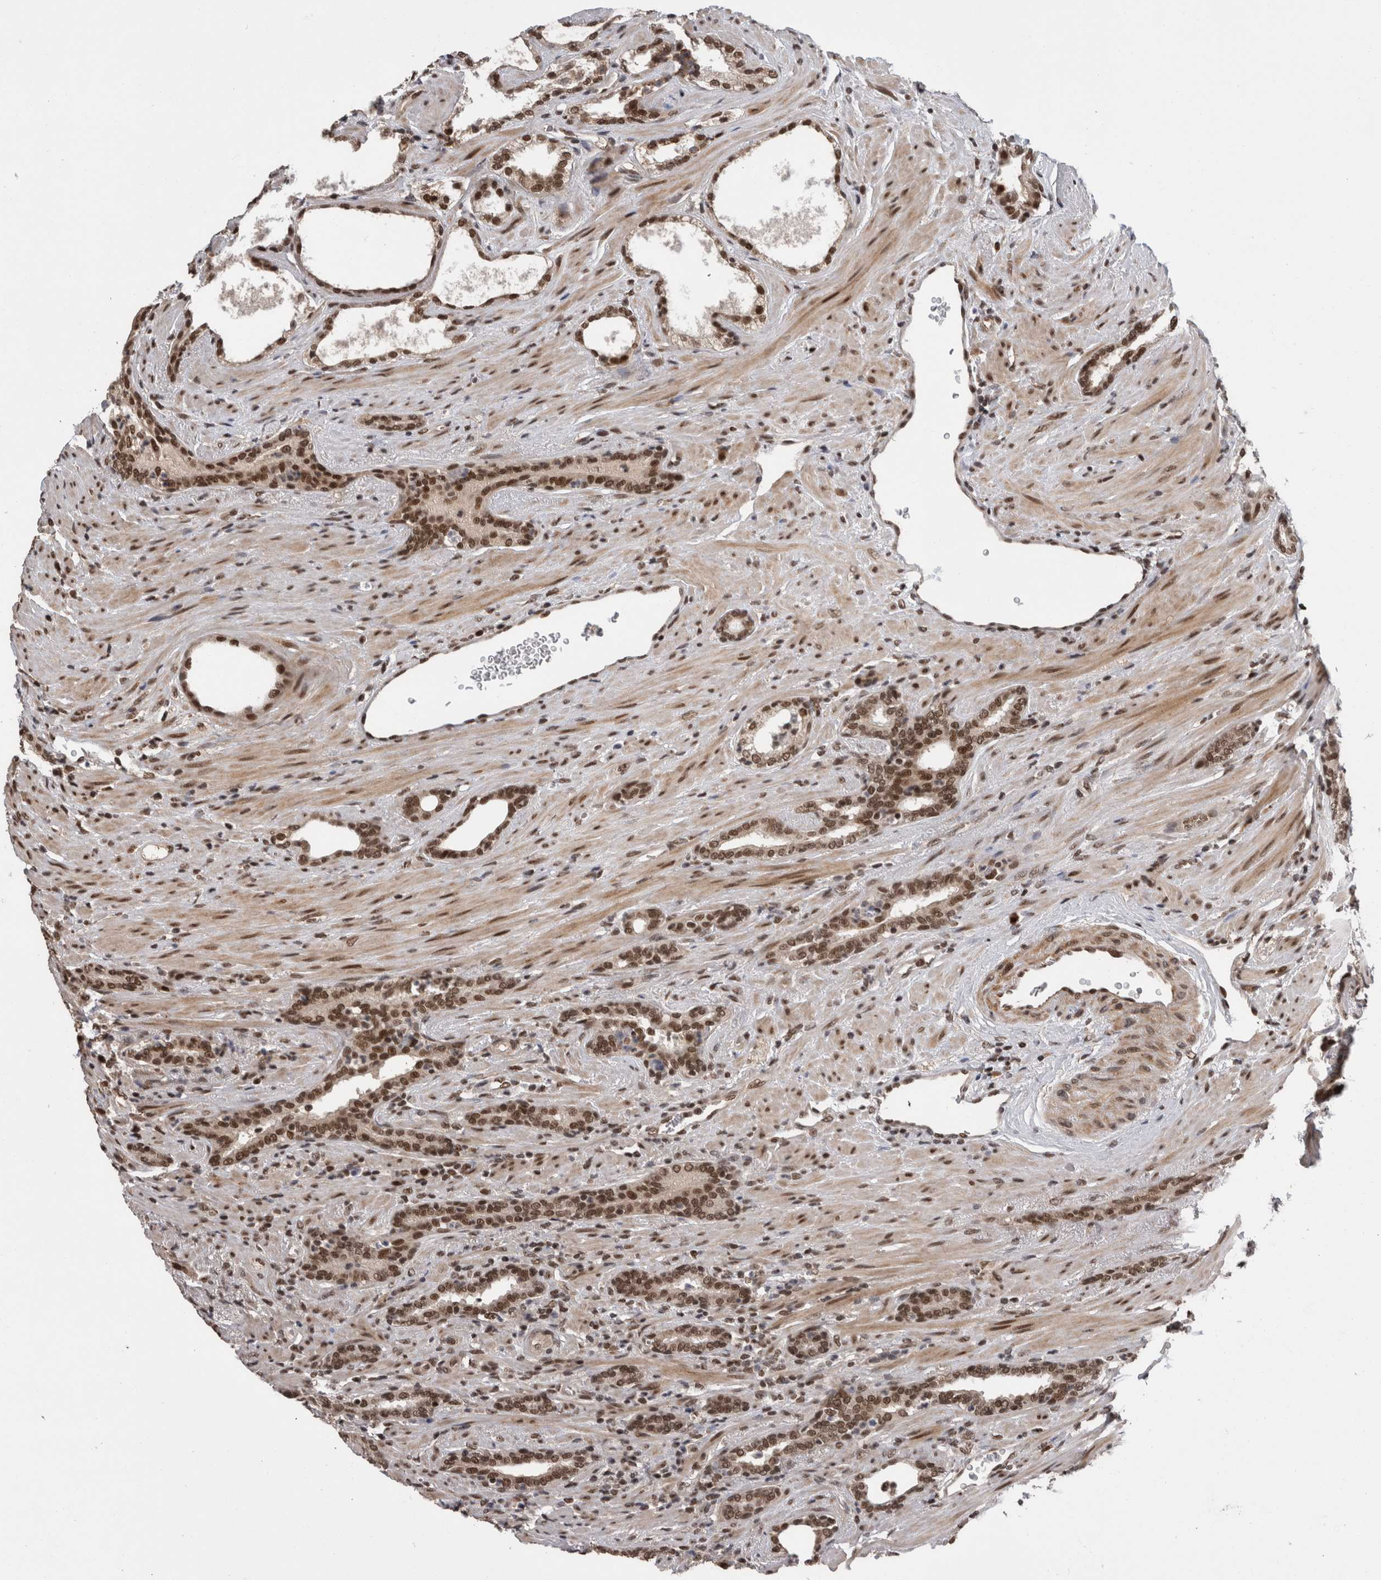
{"staining": {"intensity": "strong", "quantity": ">75%", "location": "nuclear"}, "tissue": "prostate cancer", "cell_type": "Tumor cells", "image_type": "cancer", "snomed": [{"axis": "morphology", "description": "Adenocarcinoma, High grade"}, {"axis": "topography", "description": "Prostate"}], "caption": "Protein expression analysis of human prostate cancer (high-grade adenocarcinoma) reveals strong nuclear positivity in about >75% of tumor cells.", "gene": "CPSF2", "patient": {"sex": "male", "age": 71}}